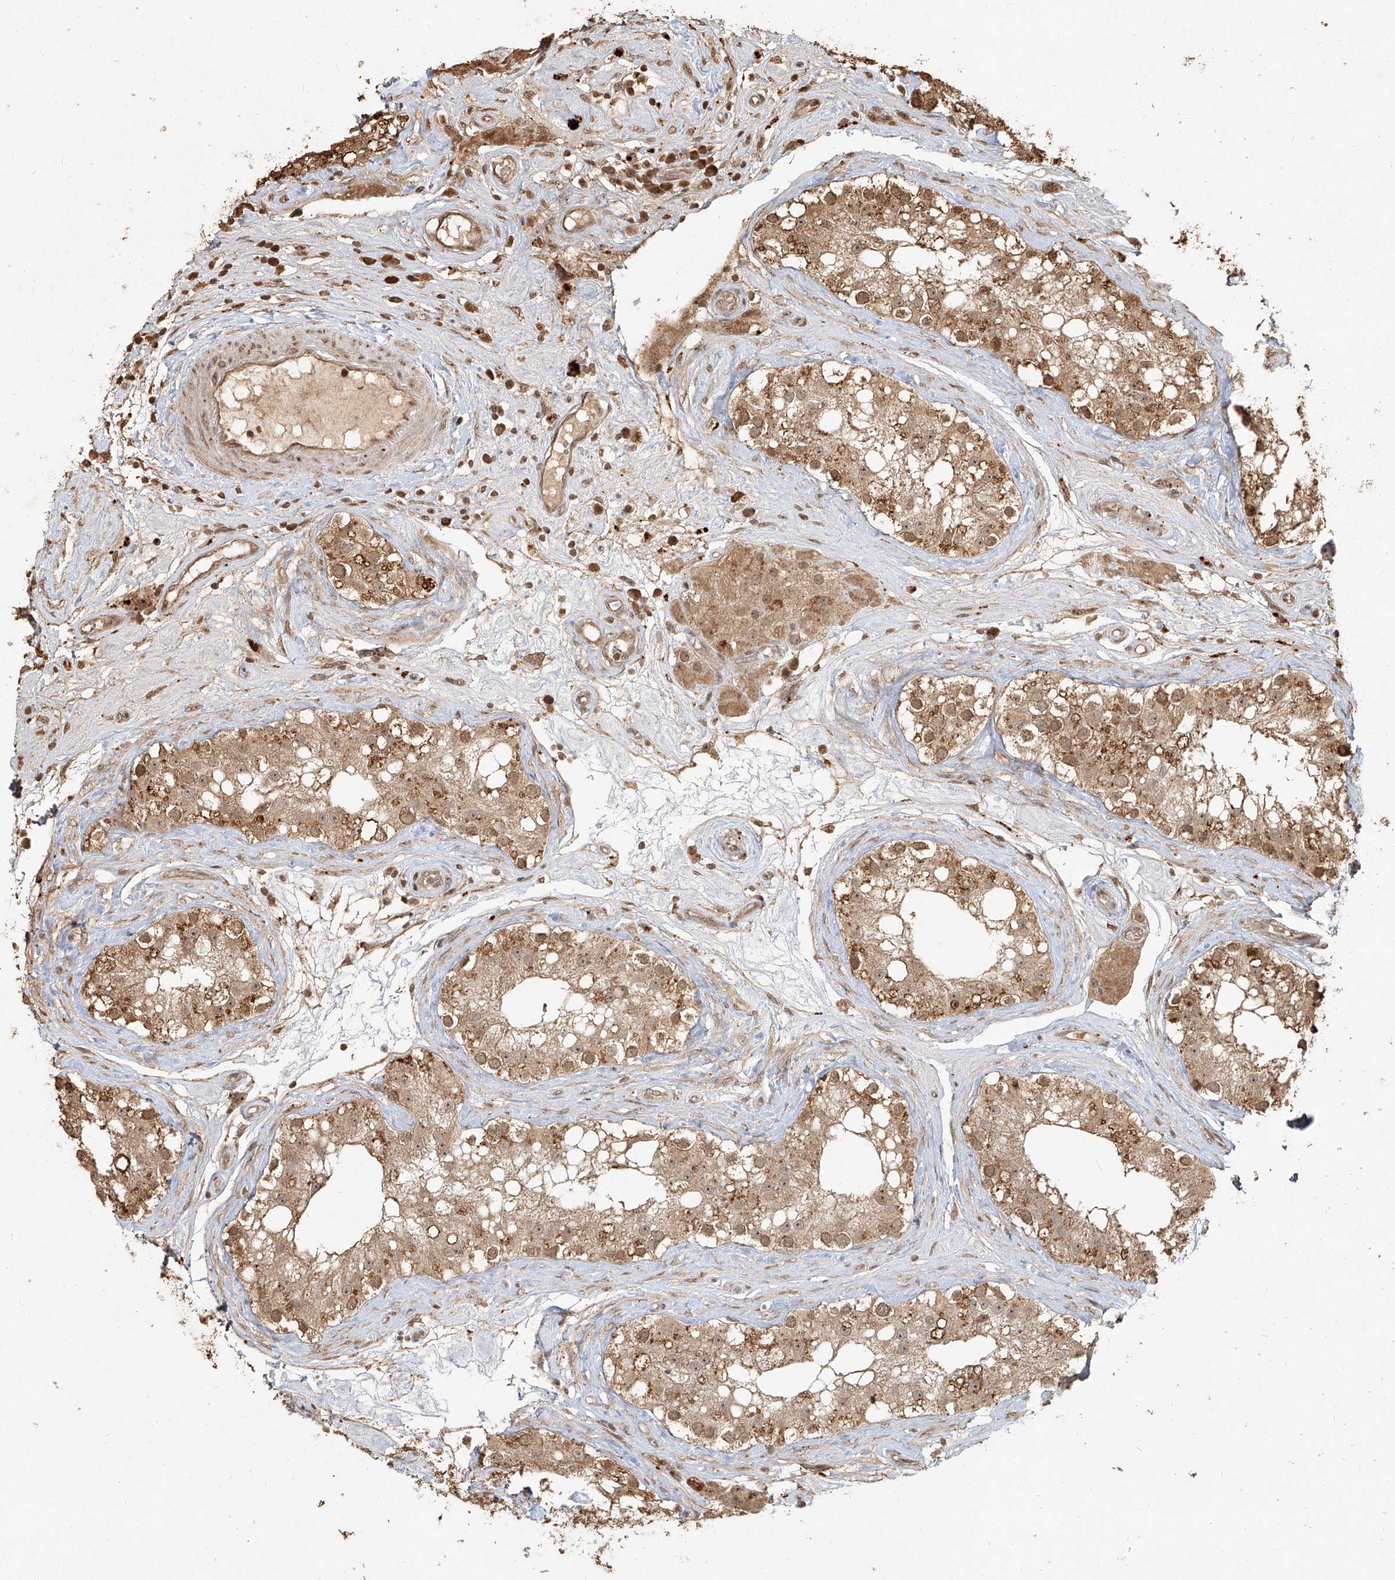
{"staining": {"intensity": "moderate", "quantity": ">75%", "location": "cytoplasmic/membranous,nuclear"}, "tissue": "testis", "cell_type": "Cells in seminiferous ducts", "image_type": "normal", "snomed": [{"axis": "morphology", "description": "Normal tissue, NOS"}, {"axis": "topography", "description": "Testis"}], "caption": "Immunohistochemical staining of normal testis reveals medium levels of moderate cytoplasmic/membranous,nuclear positivity in about >75% of cells in seminiferous ducts.", "gene": "UBE2K", "patient": {"sex": "male", "age": 84}}